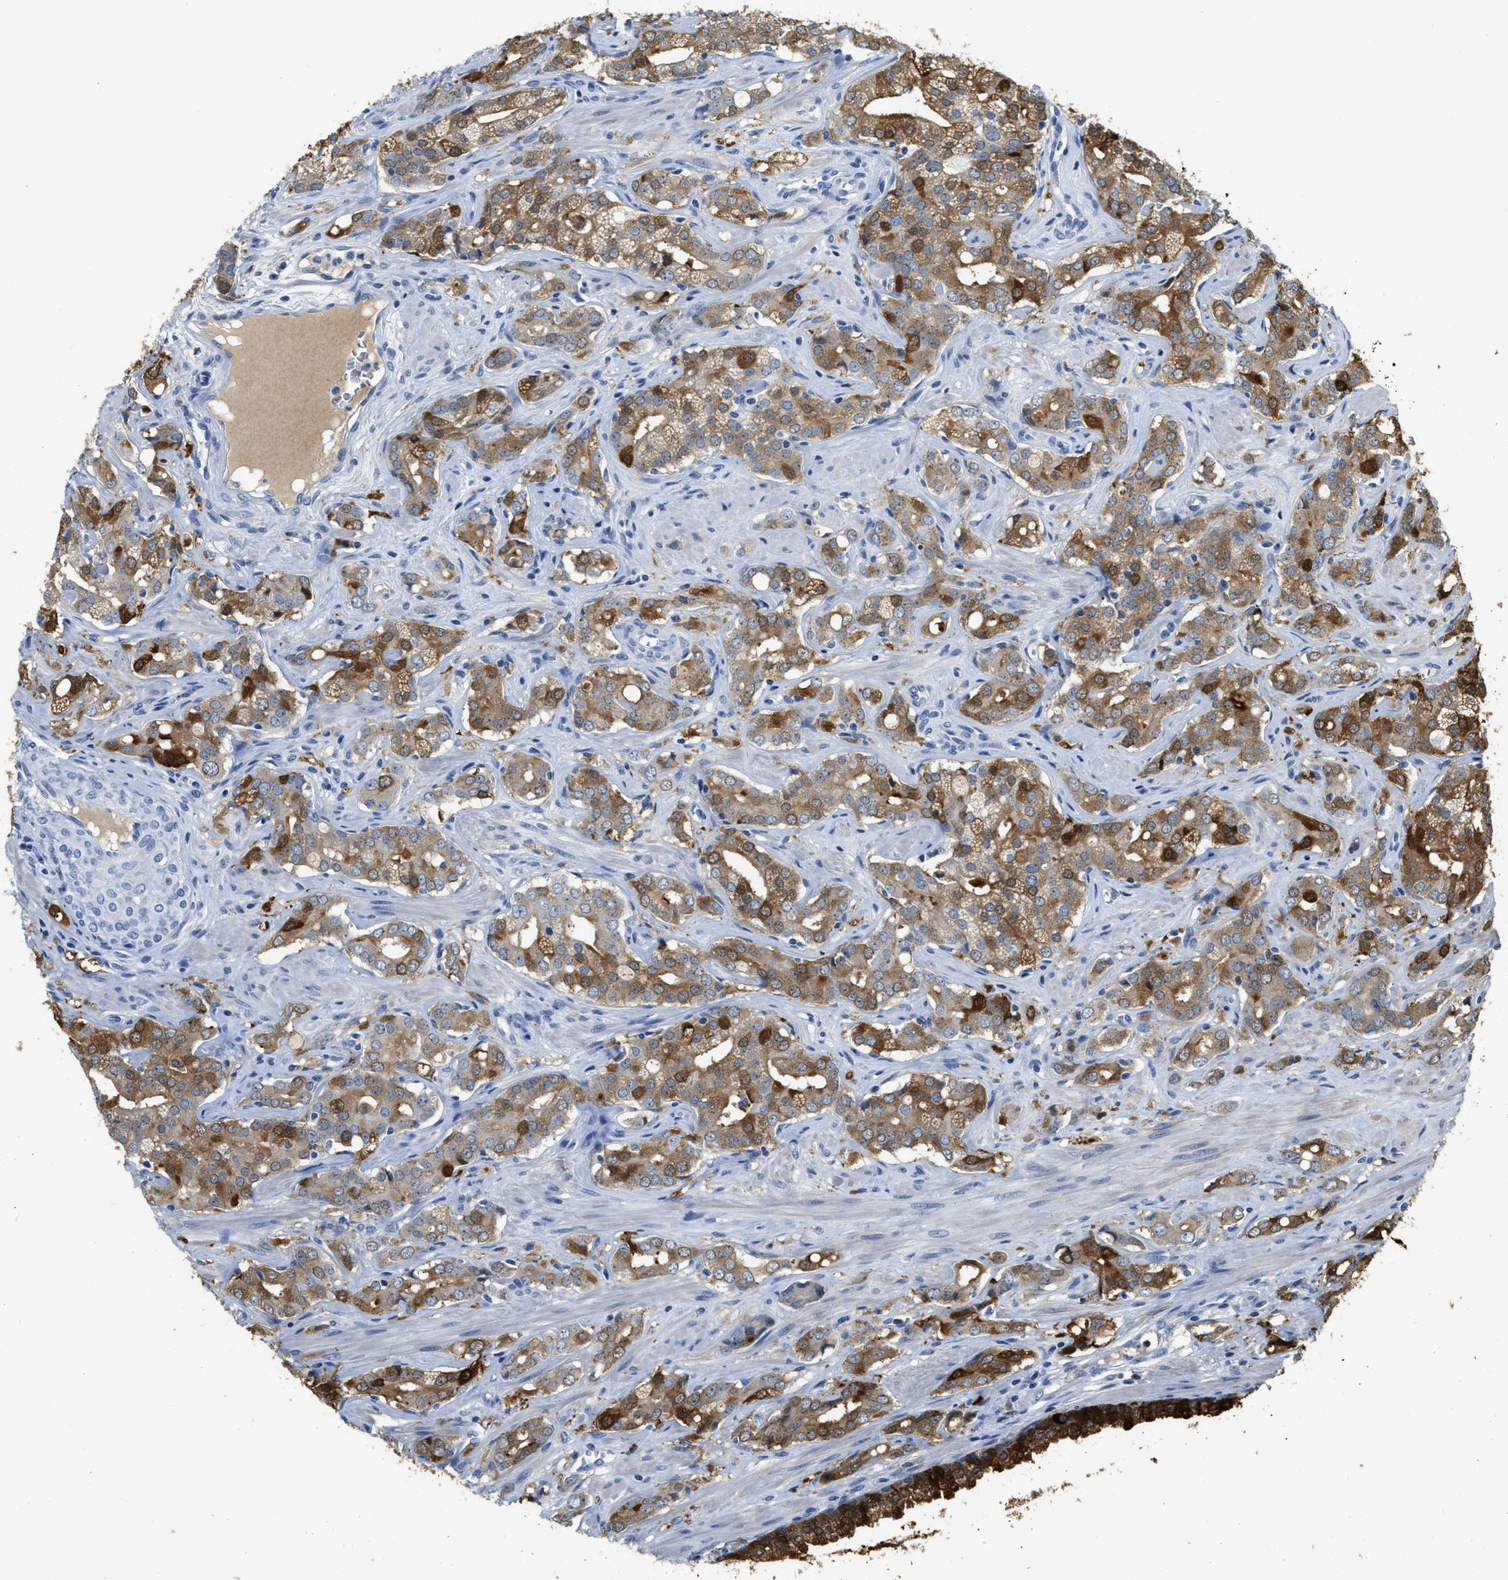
{"staining": {"intensity": "moderate", "quantity": ">75%", "location": "cytoplasmic/membranous"}, "tissue": "prostate cancer", "cell_type": "Tumor cells", "image_type": "cancer", "snomed": [{"axis": "morphology", "description": "Adenocarcinoma, High grade"}, {"axis": "topography", "description": "Prostate"}], "caption": "Adenocarcinoma (high-grade) (prostate) was stained to show a protein in brown. There is medium levels of moderate cytoplasmic/membranous positivity in about >75% of tumor cells.", "gene": "CRYM", "patient": {"sex": "male", "age": 52}}